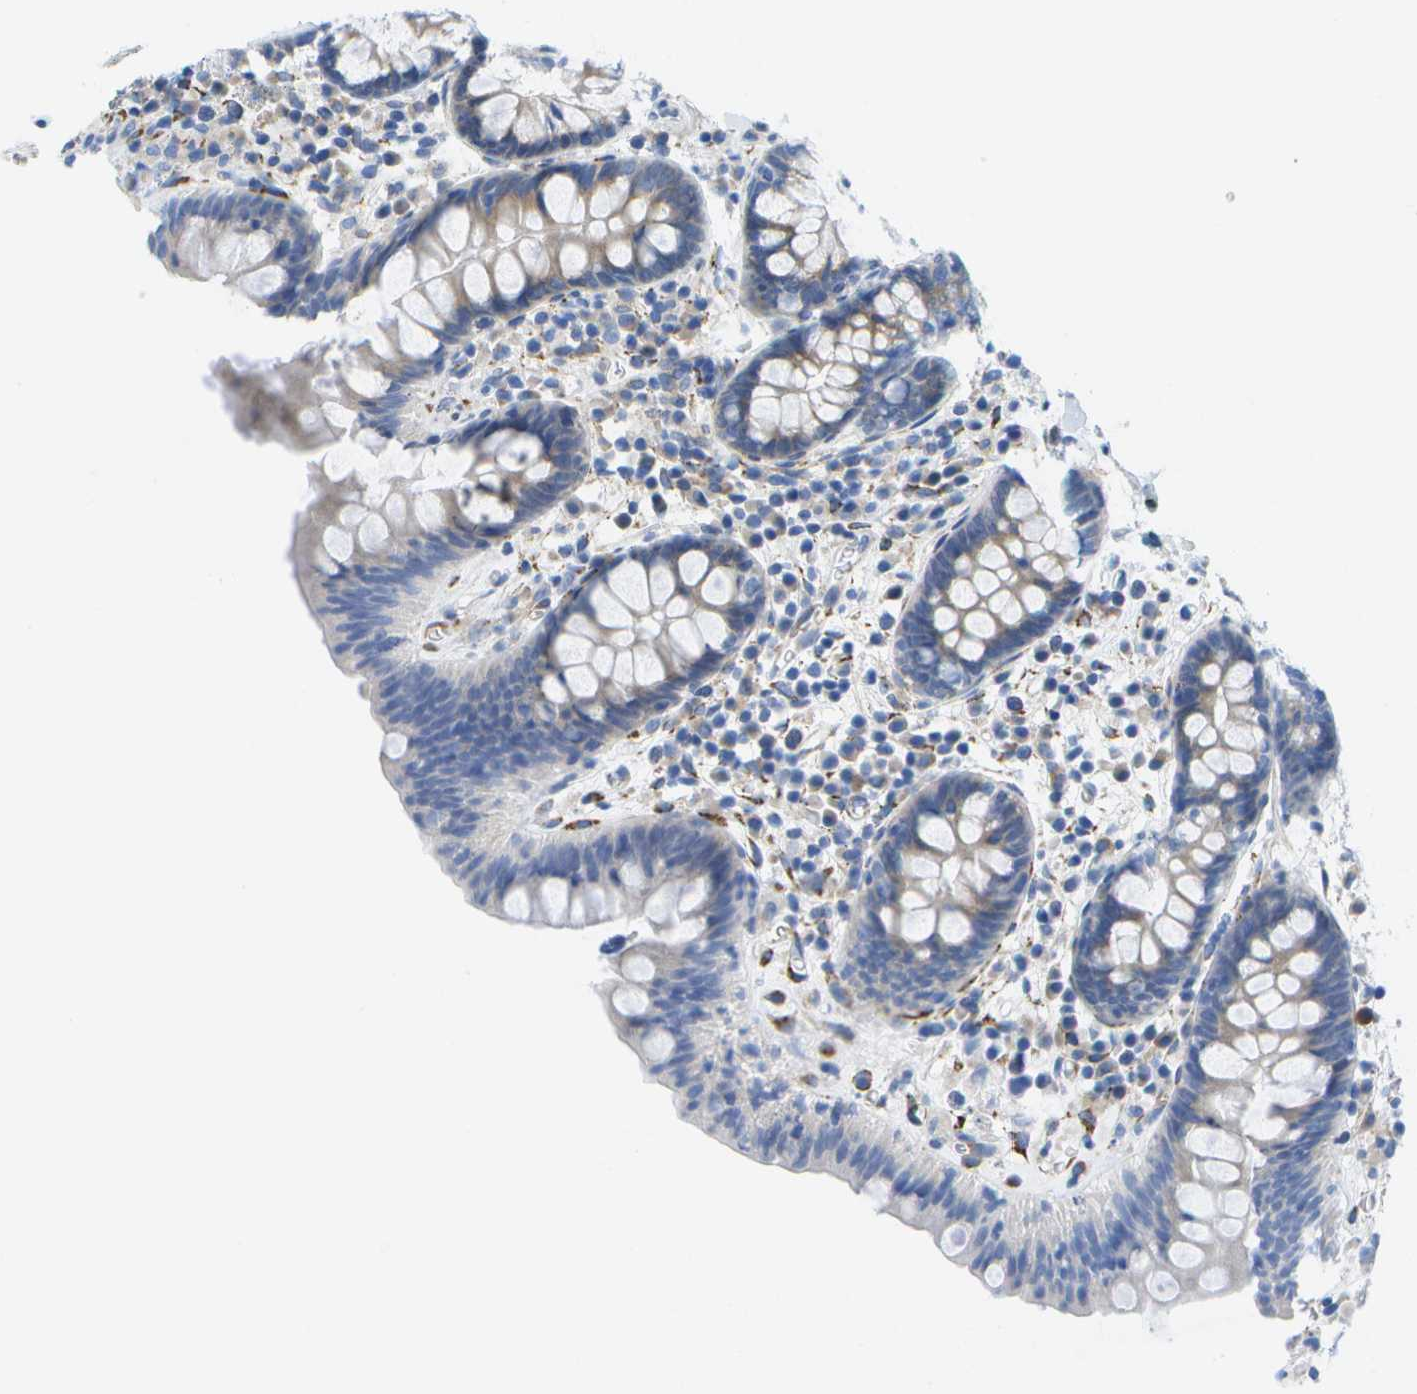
{"staining": {"intensity": "weak", "quantity": ">75%", "location": "cytoplasmic/membranous"}, "tissue": "colon", "cell_type": "Endothelial cells", "image_type": "normal", "snomed": [{"axis": "morphology", "description": "Normal tissue, NOS"}, {"axis": "topography", "description": "Colon"}], "caption": "Protein staining of benign colon exhibits weak cytoplasmic/membranous staining in approximately >75% of endothelial cells. (brown staining indicates protein expression, while blue staining denotes nuclei).", "gene": "ZDHHC17", "patient": {"sex": "female", "age": 80}}